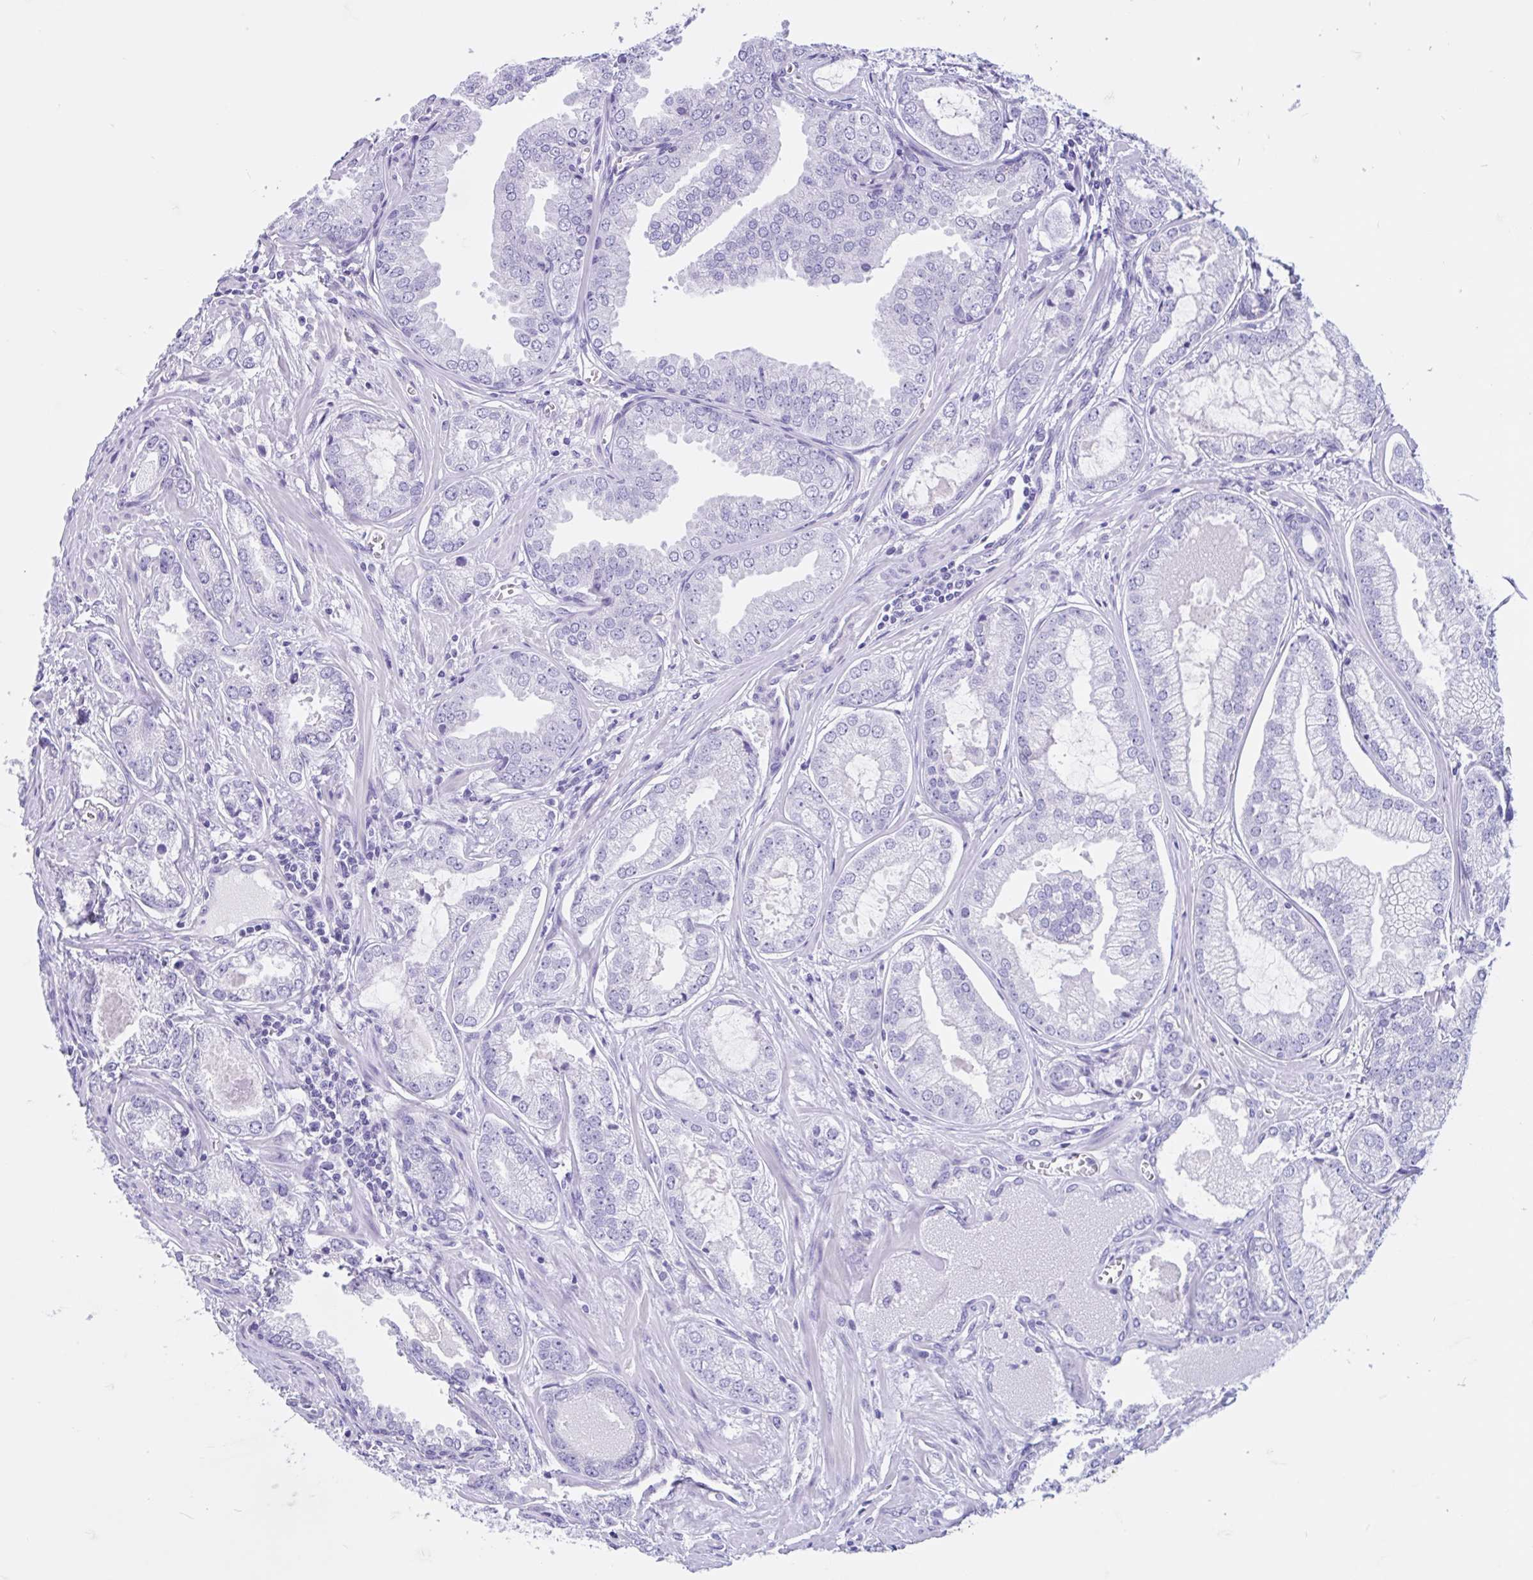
{"staining": {"intensity": "negative", "quantity": "none", "location": "none"}, "tissue": "prostate cancer", "cell_type": "Tumor cells", "image_type": "cancer", "snomed": [{"axis": "morphology", "description": "Adenocarcinoma, Medium grade"}, {"axis": "topography", "description": "Prostate"}], "caption": "A histopathology image of adenocarcinoma (medium-grade) (prostate) stained for a protein exhibits no brown staining in tumor cells. The staining is performed using DAB brown chromogen with nuclei counter-stained in using hematoxylin.", "gene": "ZNF319", "patient": {"sex": "male", "age": 57}}